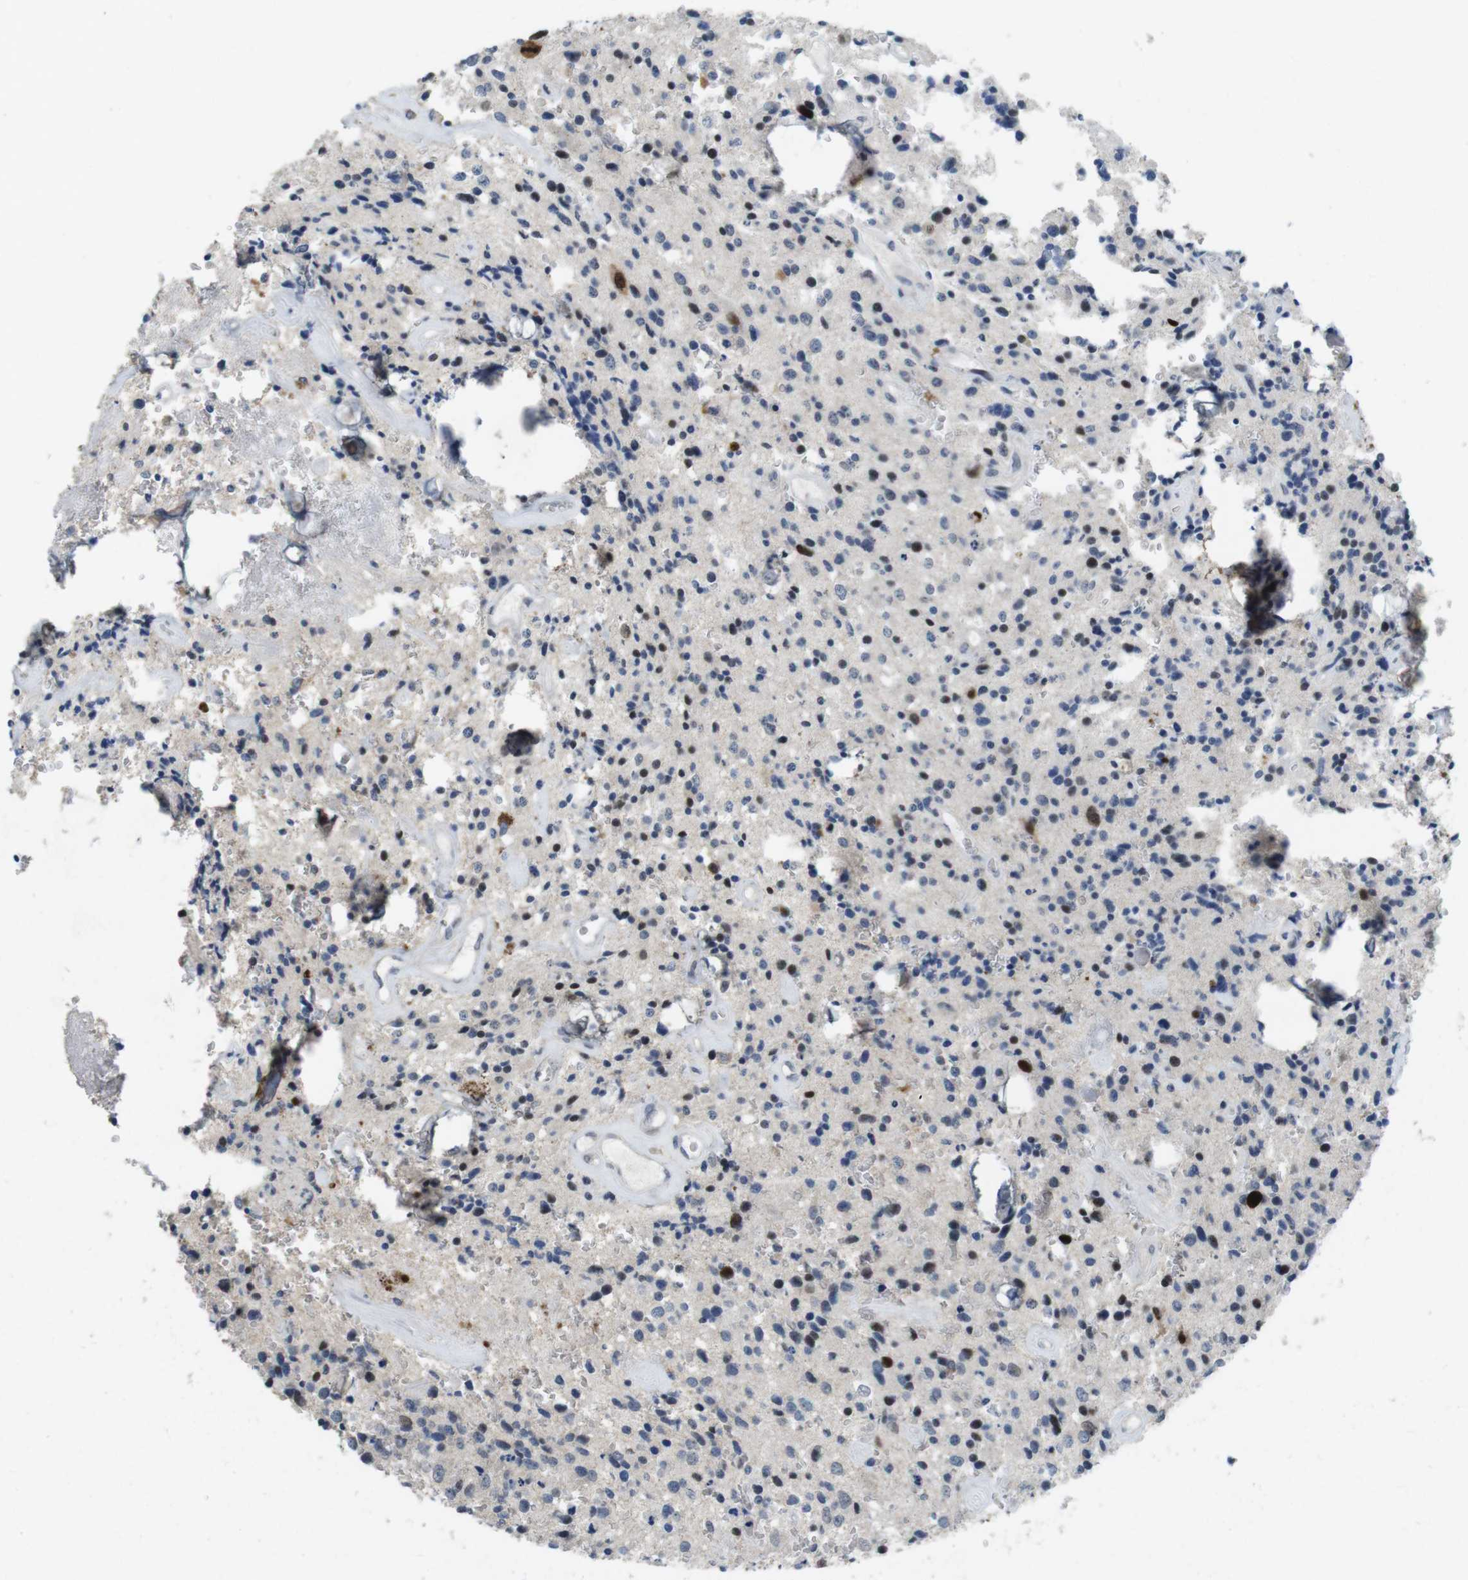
{"staining": {"intensity": "strong", "quantity": "<25%", "location": "nuclear"}, "tissue": "glioma", "cell_type": "Tumor cells", "image_type": "cancer", "snomed": [{"axis": "morphology", "description": "Glioma, malignant, Low grade"}, {"axis": "topography", "description": "Brain"}], "caption": "Low-grade glioma (malignant) was stained to show a protein in brown. There is medium levels of strong nuclear positivity in about <25% of tumor cells.", "gene": "KPNA2", "patient": {"sex": "male", "age": 58}}